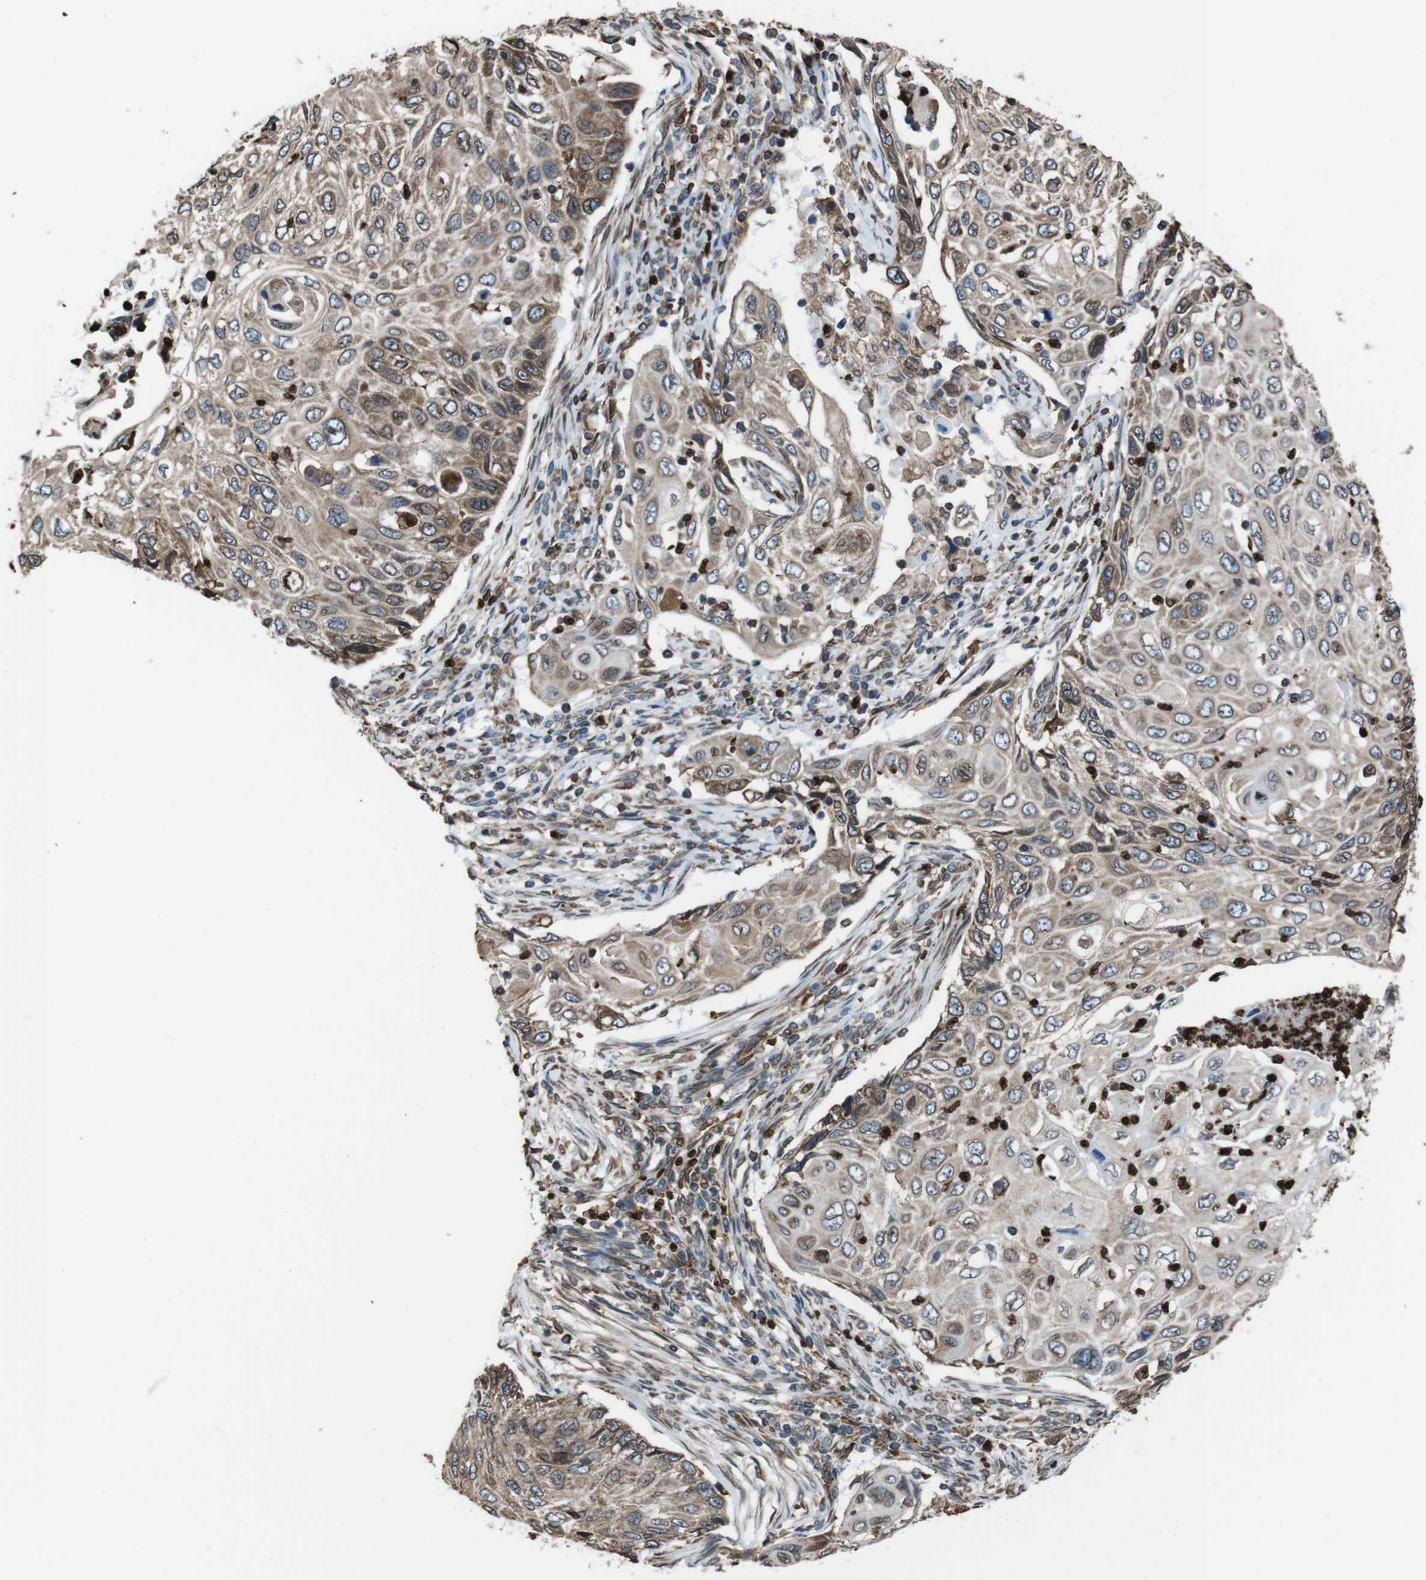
{"staining": {"intensity": "moderate", "quantity": ">75%", "location": "cytoplasmic/membranous"}, "tissue": "cervical cancer", "cell_type": "Tumor cells", "image_type": "cancer", "snomed": [{"axis": "morphology", "description": "Squamous cell carcinoma, NOS"}, {"axis": "topography", "description": "Cervix"}], "caption": "This is a photomicrograph of immunohistochemistry (IHC) staining of cervical squamous cell carcinoma, which shows moderate expression in the cytoplasmic/membranous of tumor cells.", "gene": "APMAP", "patient": {"sex": "female", "age": 70}}